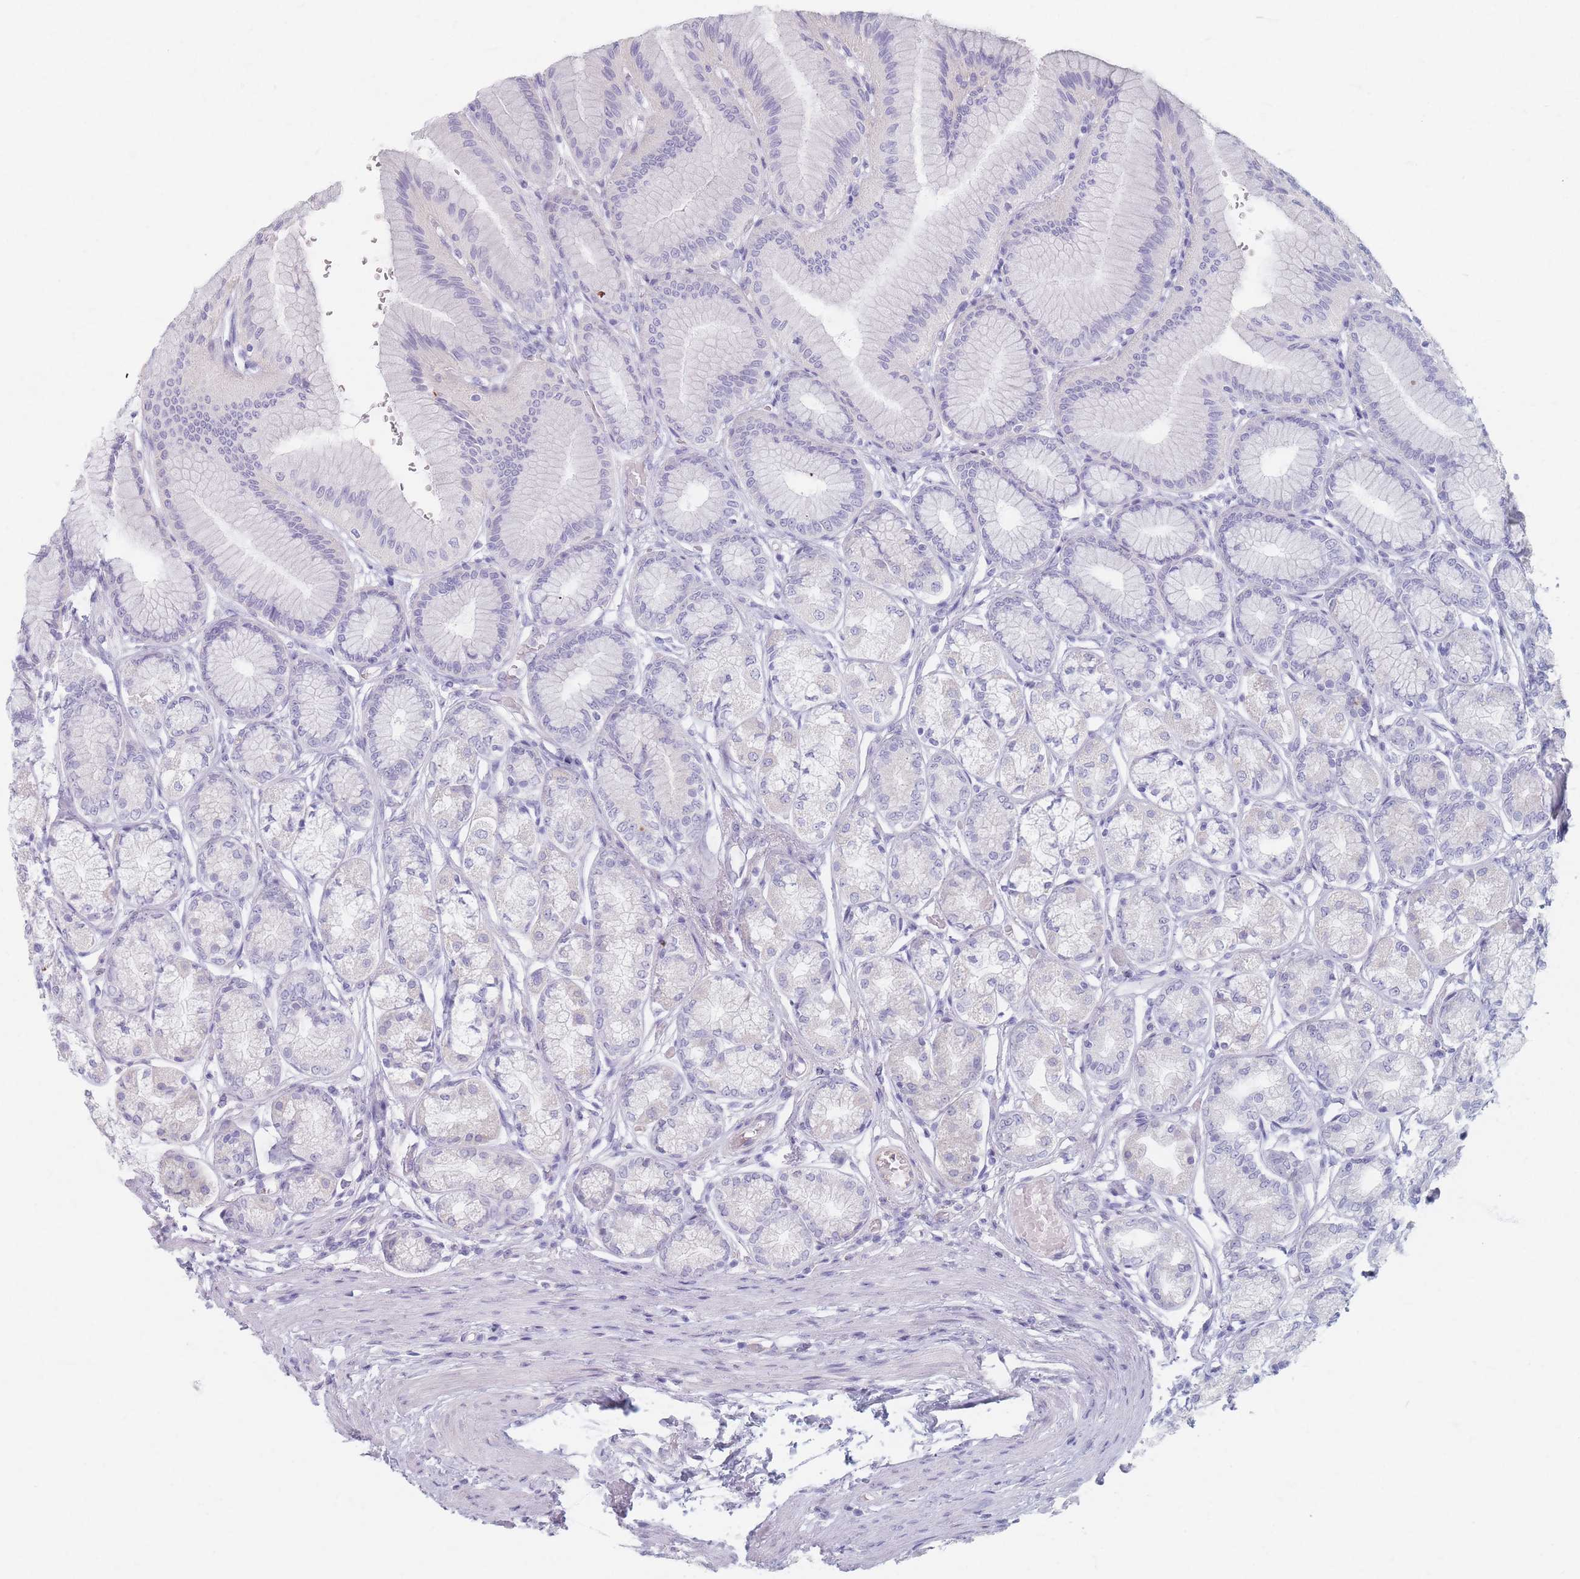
{"staining": {"intensity": "negative", "quantity": "none", "location": "none"}, "tissue": "stomach", "cell_type": "Glandular cells", "image_type": "normal", "snomed": [{"axis": "morphology", "description": "Normal tissue, NOS"}, {"axis": "morphology", "description": "Adenocarcinoma, NOS"}, {"axis": "morphology", "description": "Adenocarcinoma, High grade"}, {"axis": "topography", "description": "Stomach, upper"}, {"axis": "topography", "description": "Stomach"}], "caption": "Immunohistochemical staining of normal human stomach reveals no significant expression in glandular cells. (DAB immunohistochemistry, high magnification).", "gene": "PIGM", "patient": {"sex": "female", "age": 65}}